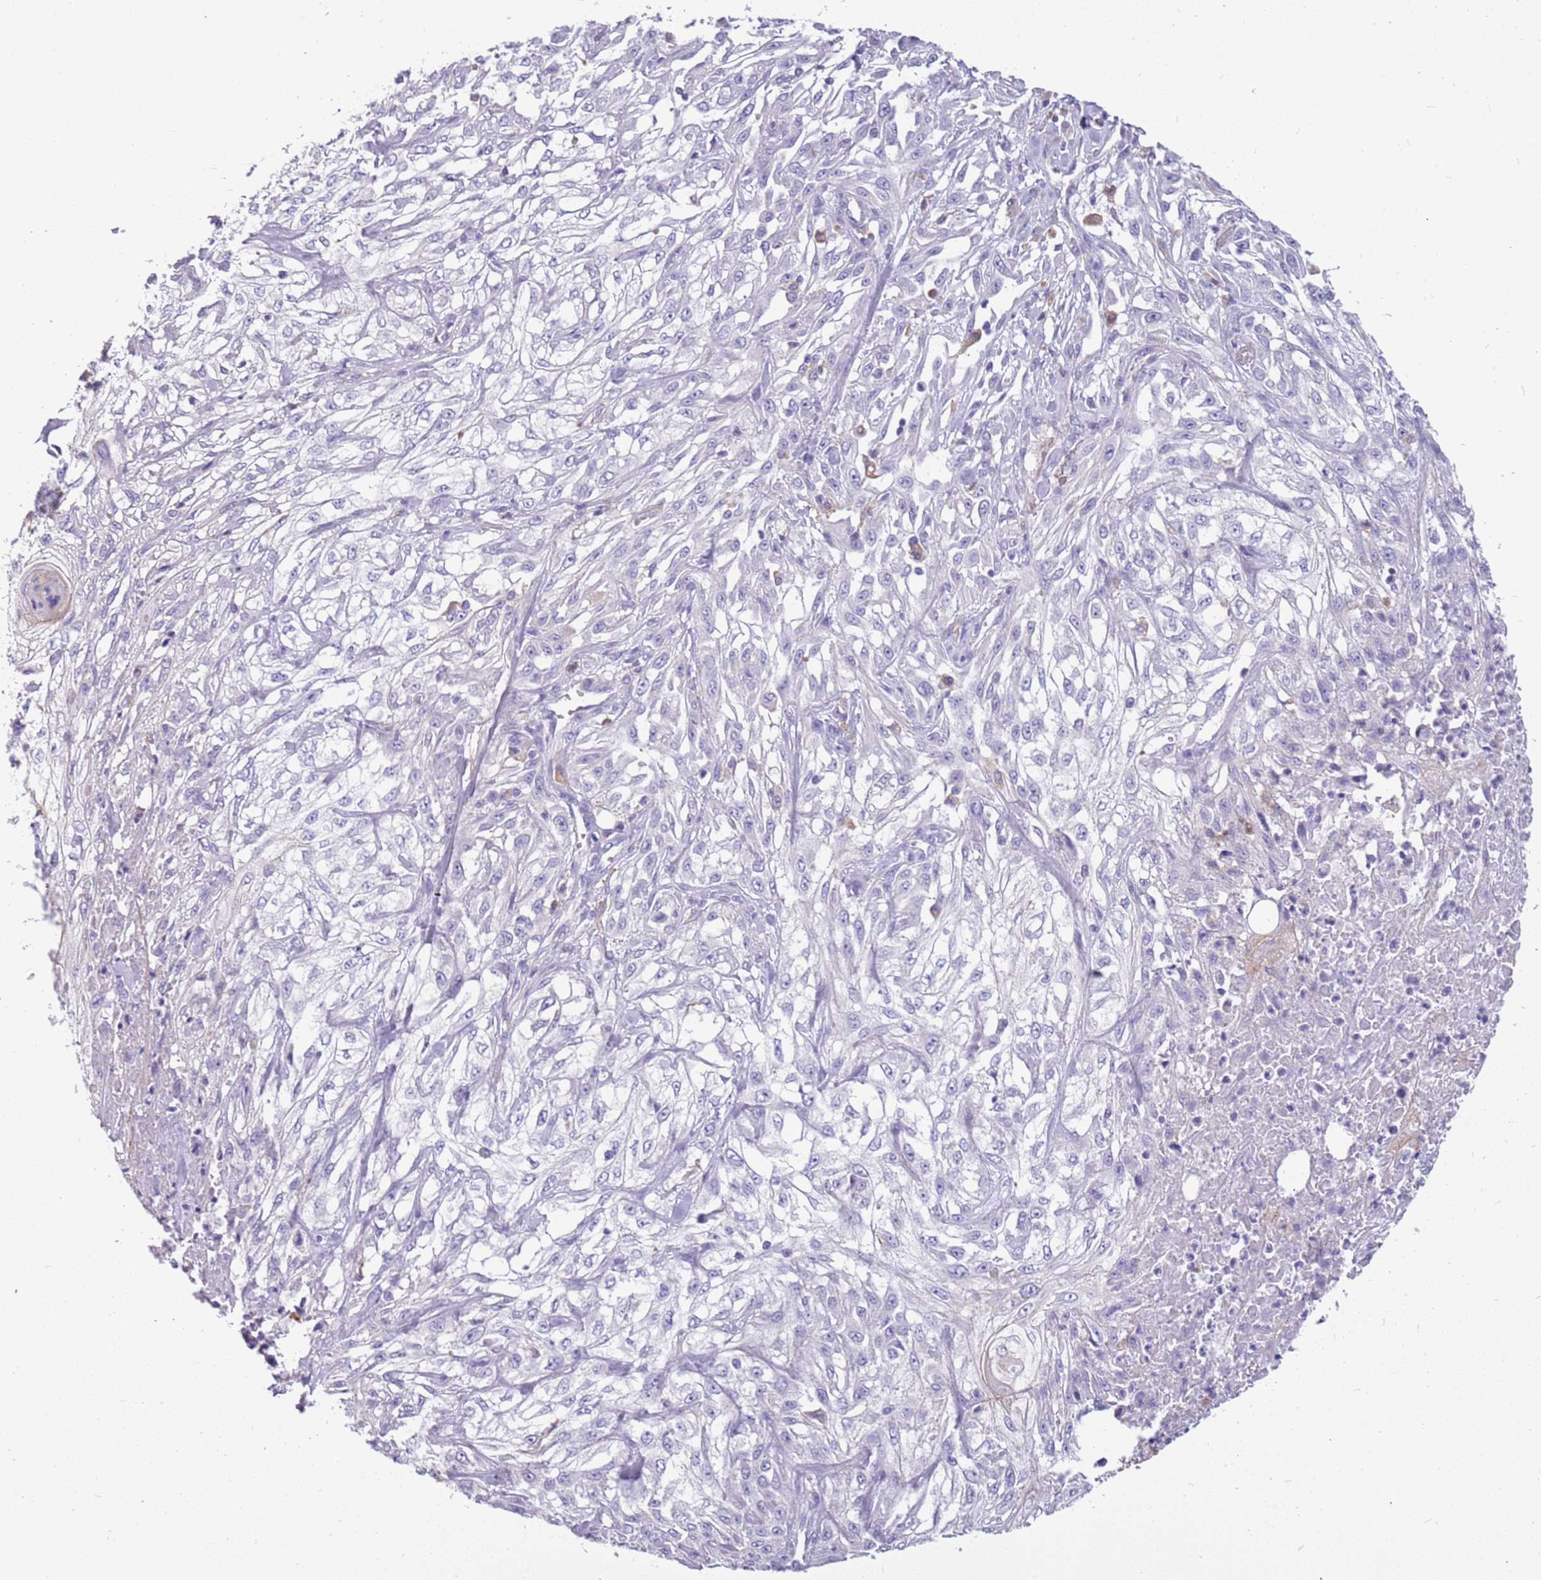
{"staining": {"intensity": "negative", "quantity": "none", "location": "none"}, "tissue": "skin cancer", "cell_type": "Tumor cells", "image_type": "cancer", "snomed": [{"axis": "morphology", "description": "Squamous cell carcinoma, NOS"}, {"axis": "morphology", "description": "Squamous cell carcinoma, metastatic, NOS"}, {"axis": "topography", "description": "Skin"}, {"axis": "topography", "description": "Lymph node"}], "caption": "Skin cancer (metastatic squamous cell carcinoma) was stained to show a protein in brown. There is no significant staining in tumor cells.", "gene": "RHCG", "patient": {"sex": "male", "age": 75}}